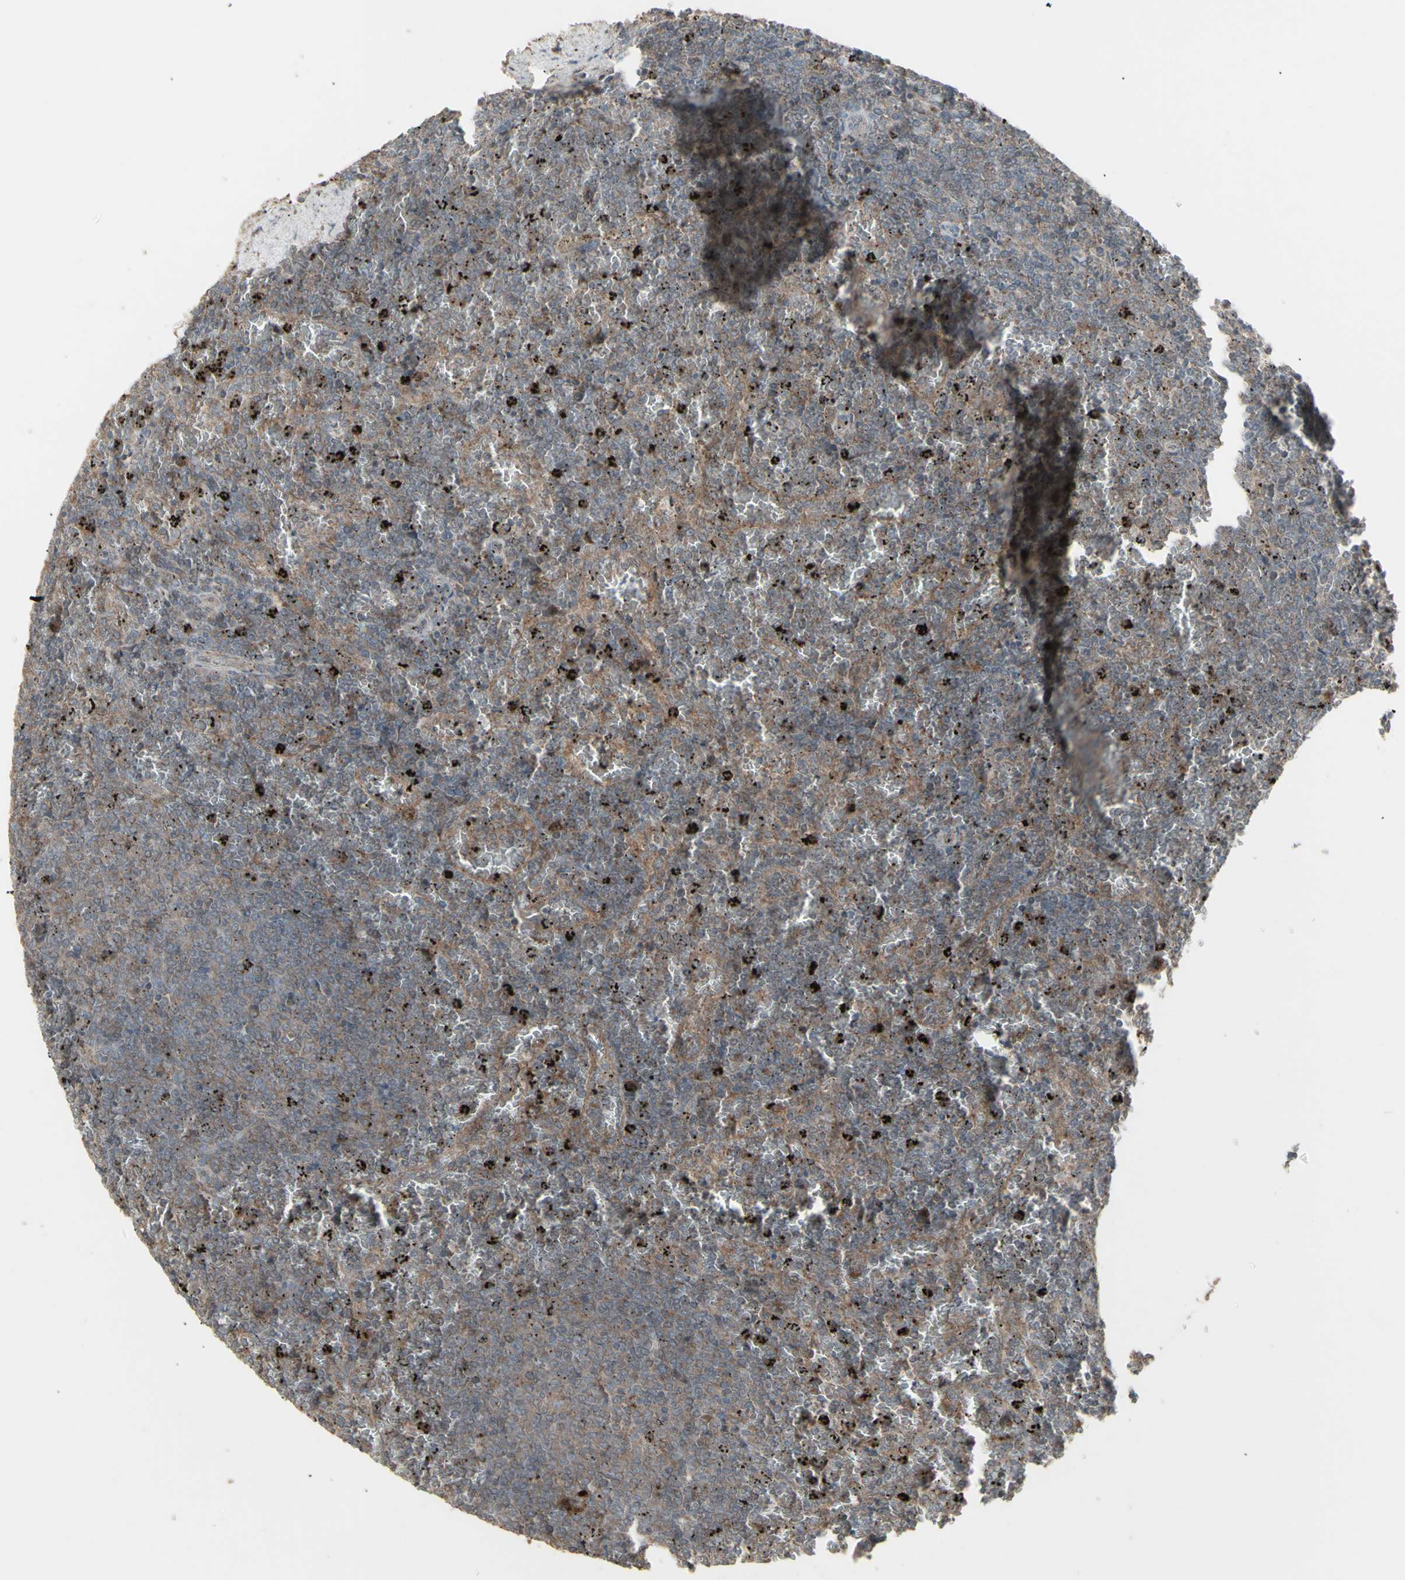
{"staining": {"intensity": "moderate", "quantity": "25%-75%", "location": "cytoplasmic/membranous"}, "tissue": "lymphoma", "cell_type": "Tumor cells", "image_type": "cancer", "snomed": [{"axis": "morphology", "description": "Malignant lymphoma, non-Hodgkin's type, Low grade"}, {"axis": "topography", "description": "Spleen"}], "caption": "A brown stain highlights moderate cytoplasmic/membranous staining of a protein in low-grade malignant lymphoma, non-Hodgkin's type tumor cells. (Brightfield microscopy of DAB IHC at high magnification).", "gene": "RNASEL", "patient": {"sex": "female", "age": 77}}